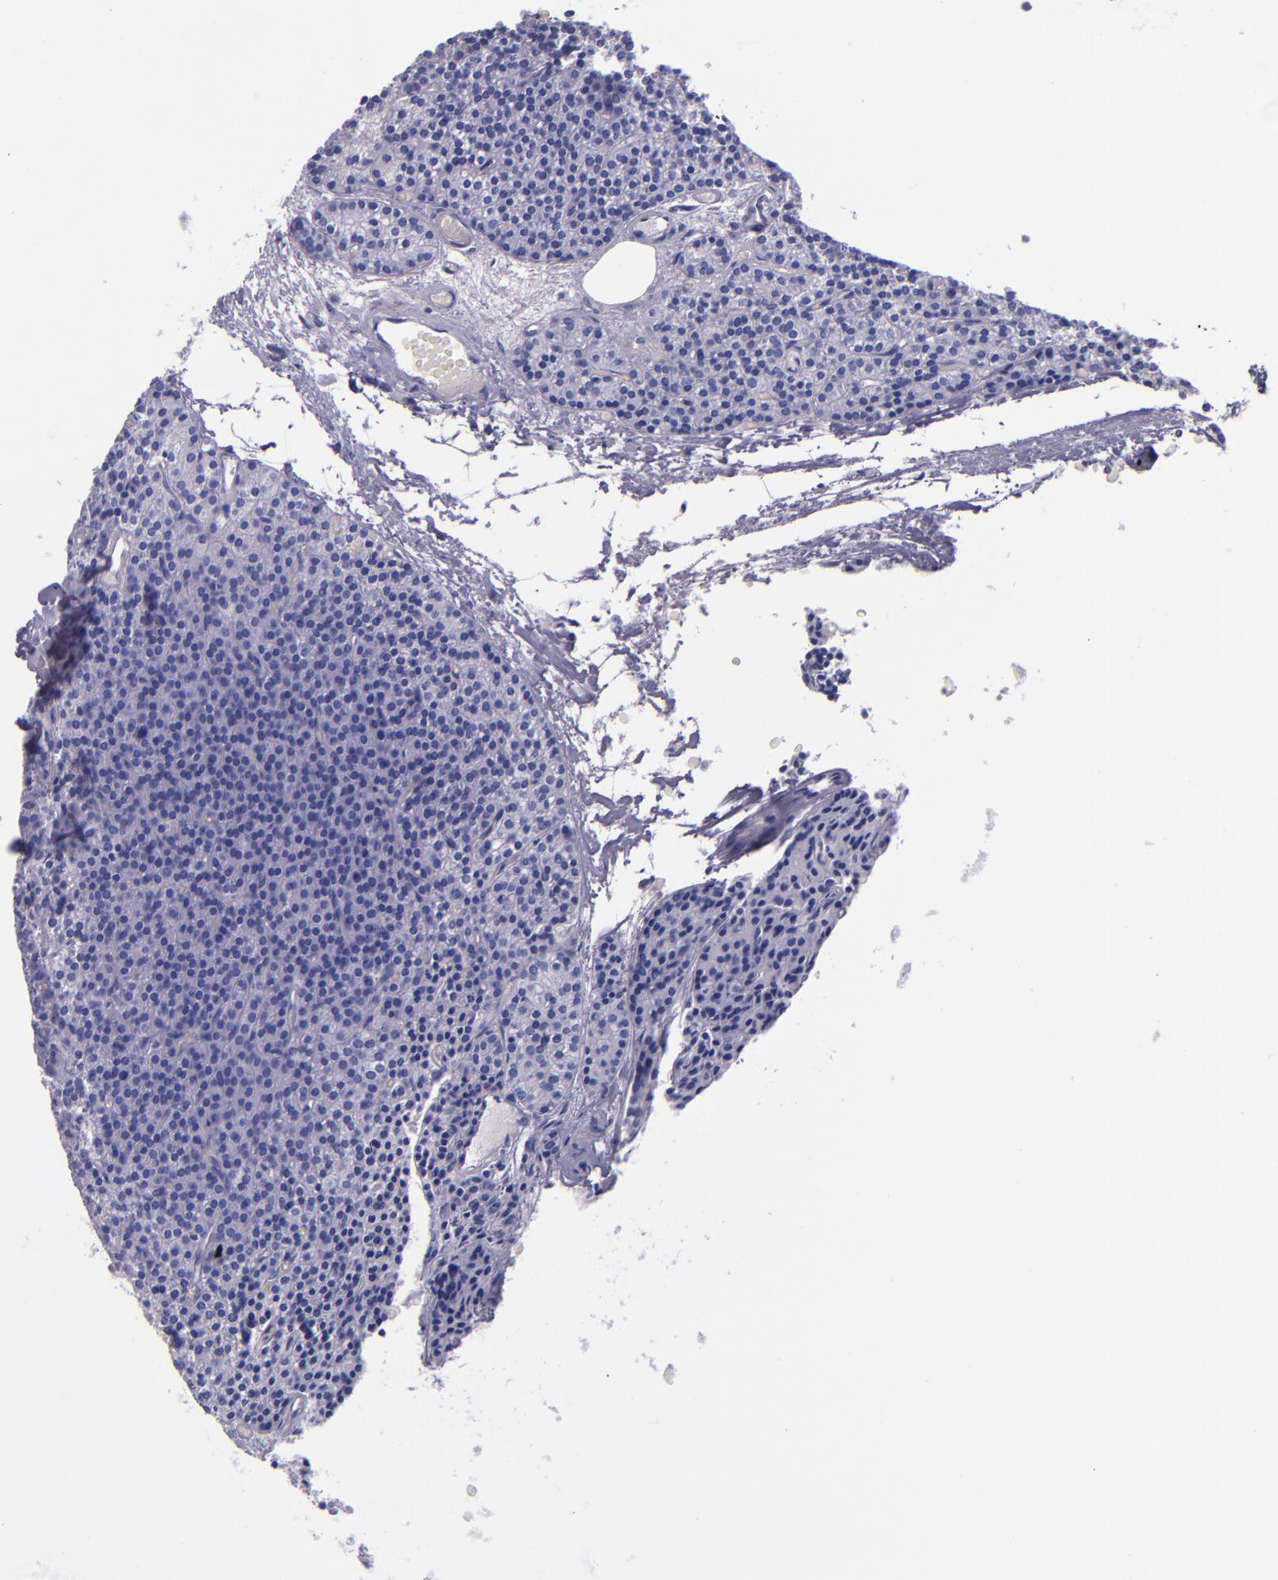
{"staining": {"intensity": "negative", "quantity": "none", "location": "none"}, "tissue": "parathyroid gland", "cell_type": "Glandular cells", "image_type": "normal", "snomed": [{"axis": "morphology", "description": "Normal tissue, NOS"}, {"axis": "topography", "description": "Parathyroid gland"}], "caption": "Immunohistochemical staining of benign human parathyroid gland reveals no significant staining in glandular cells. (Brightfield microscopy of DAB IHC at high magnification).", "gene": "SLPI", "patient": {"sex": "male", "age": 57}}